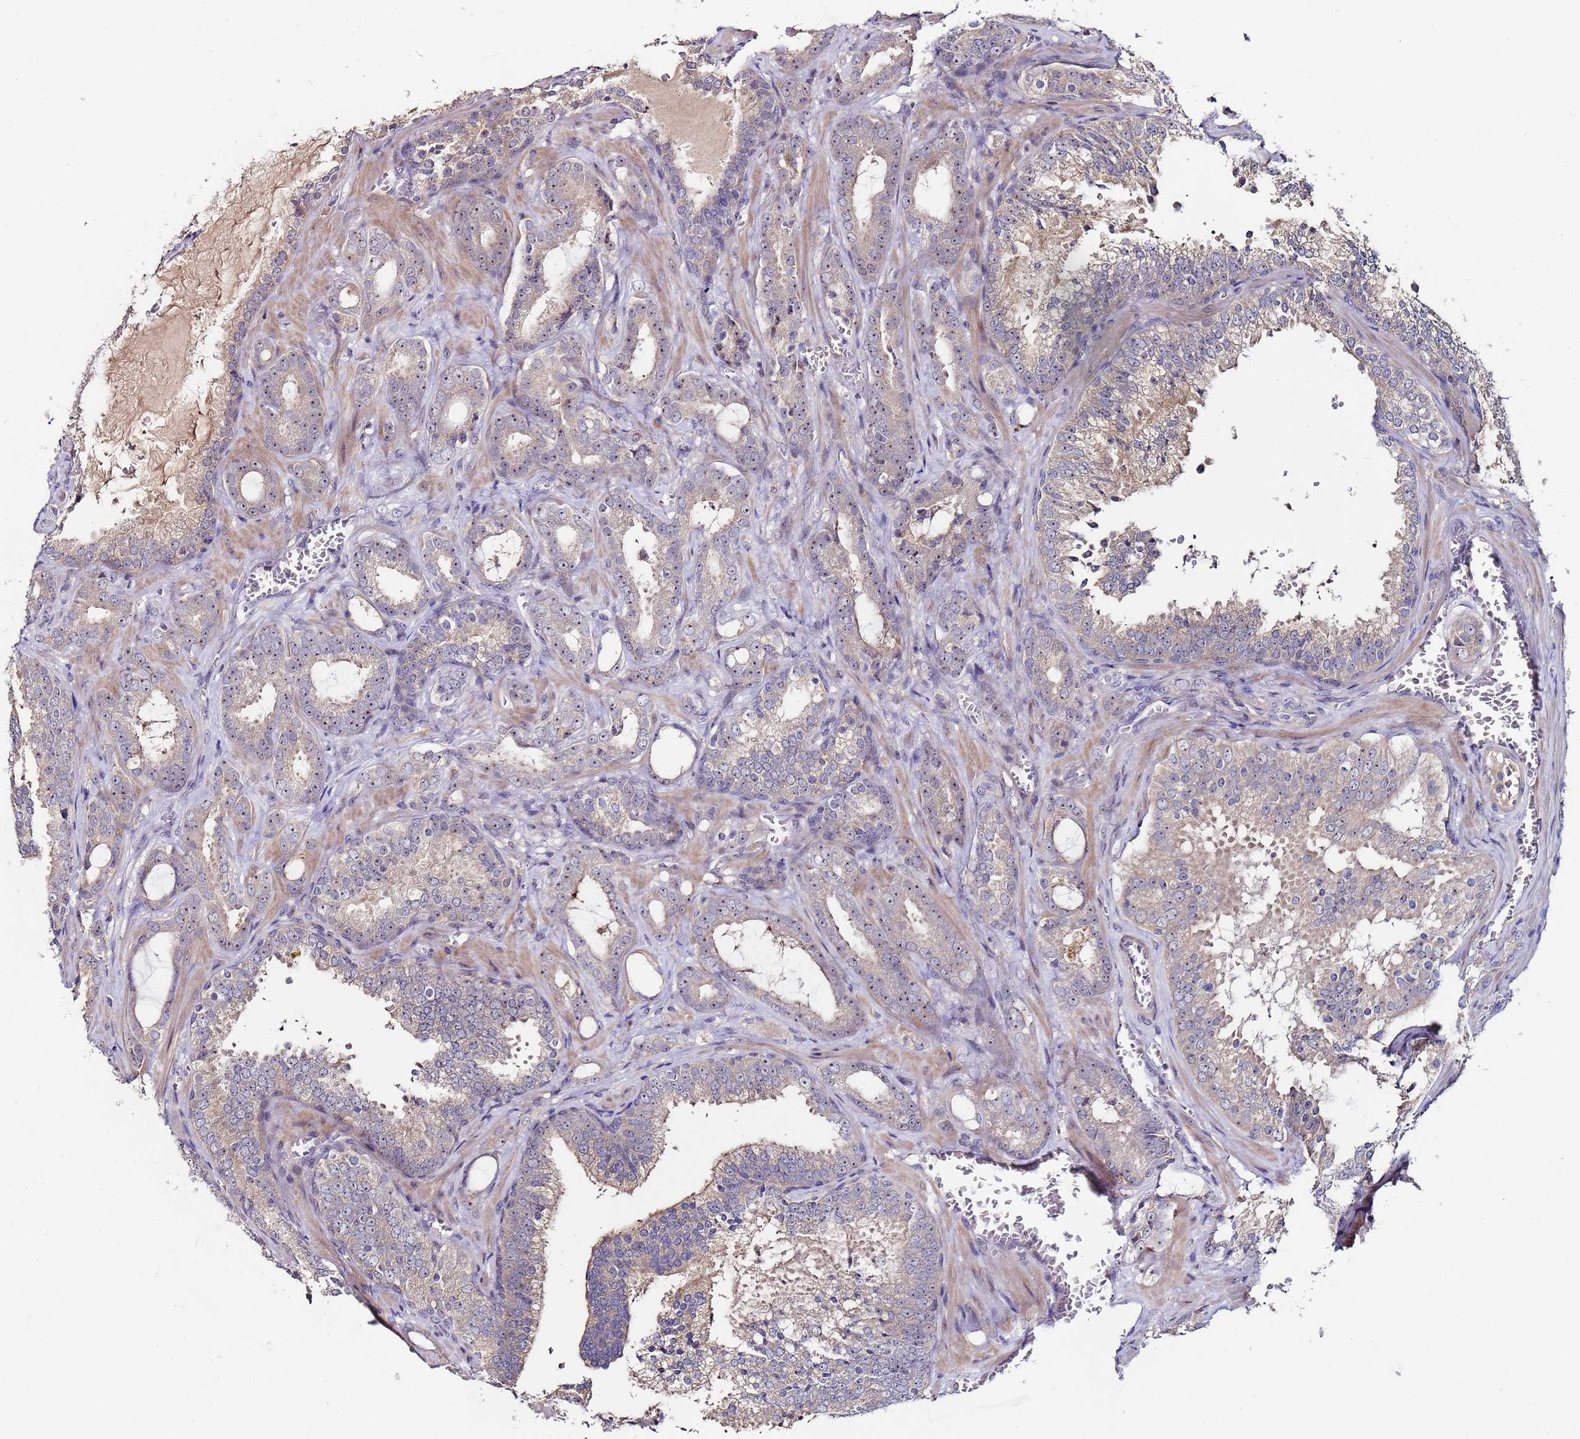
{"staining": {"intensity": "moderate", "quantity": "25%-75%", "location": "cytoplasmic/membranous"}, "tissue": "prostate cancer", "cell_type": "Tumor cells", "image_type": "cancer", "snomed": [{"axis": "morphology", "description": "Adenocarcinoma, High grade"}, {"axis": "topography", "description": "Prostate"}], "caption": "Protein staining exhibits moderate cytoplasmic/membranous positivity in about 25%-75% of tumor cells in prostate cancer (high-grade adenocarcinoma).", "gene": "KRI1", "patient": {"sex": "male", "age": 72}}